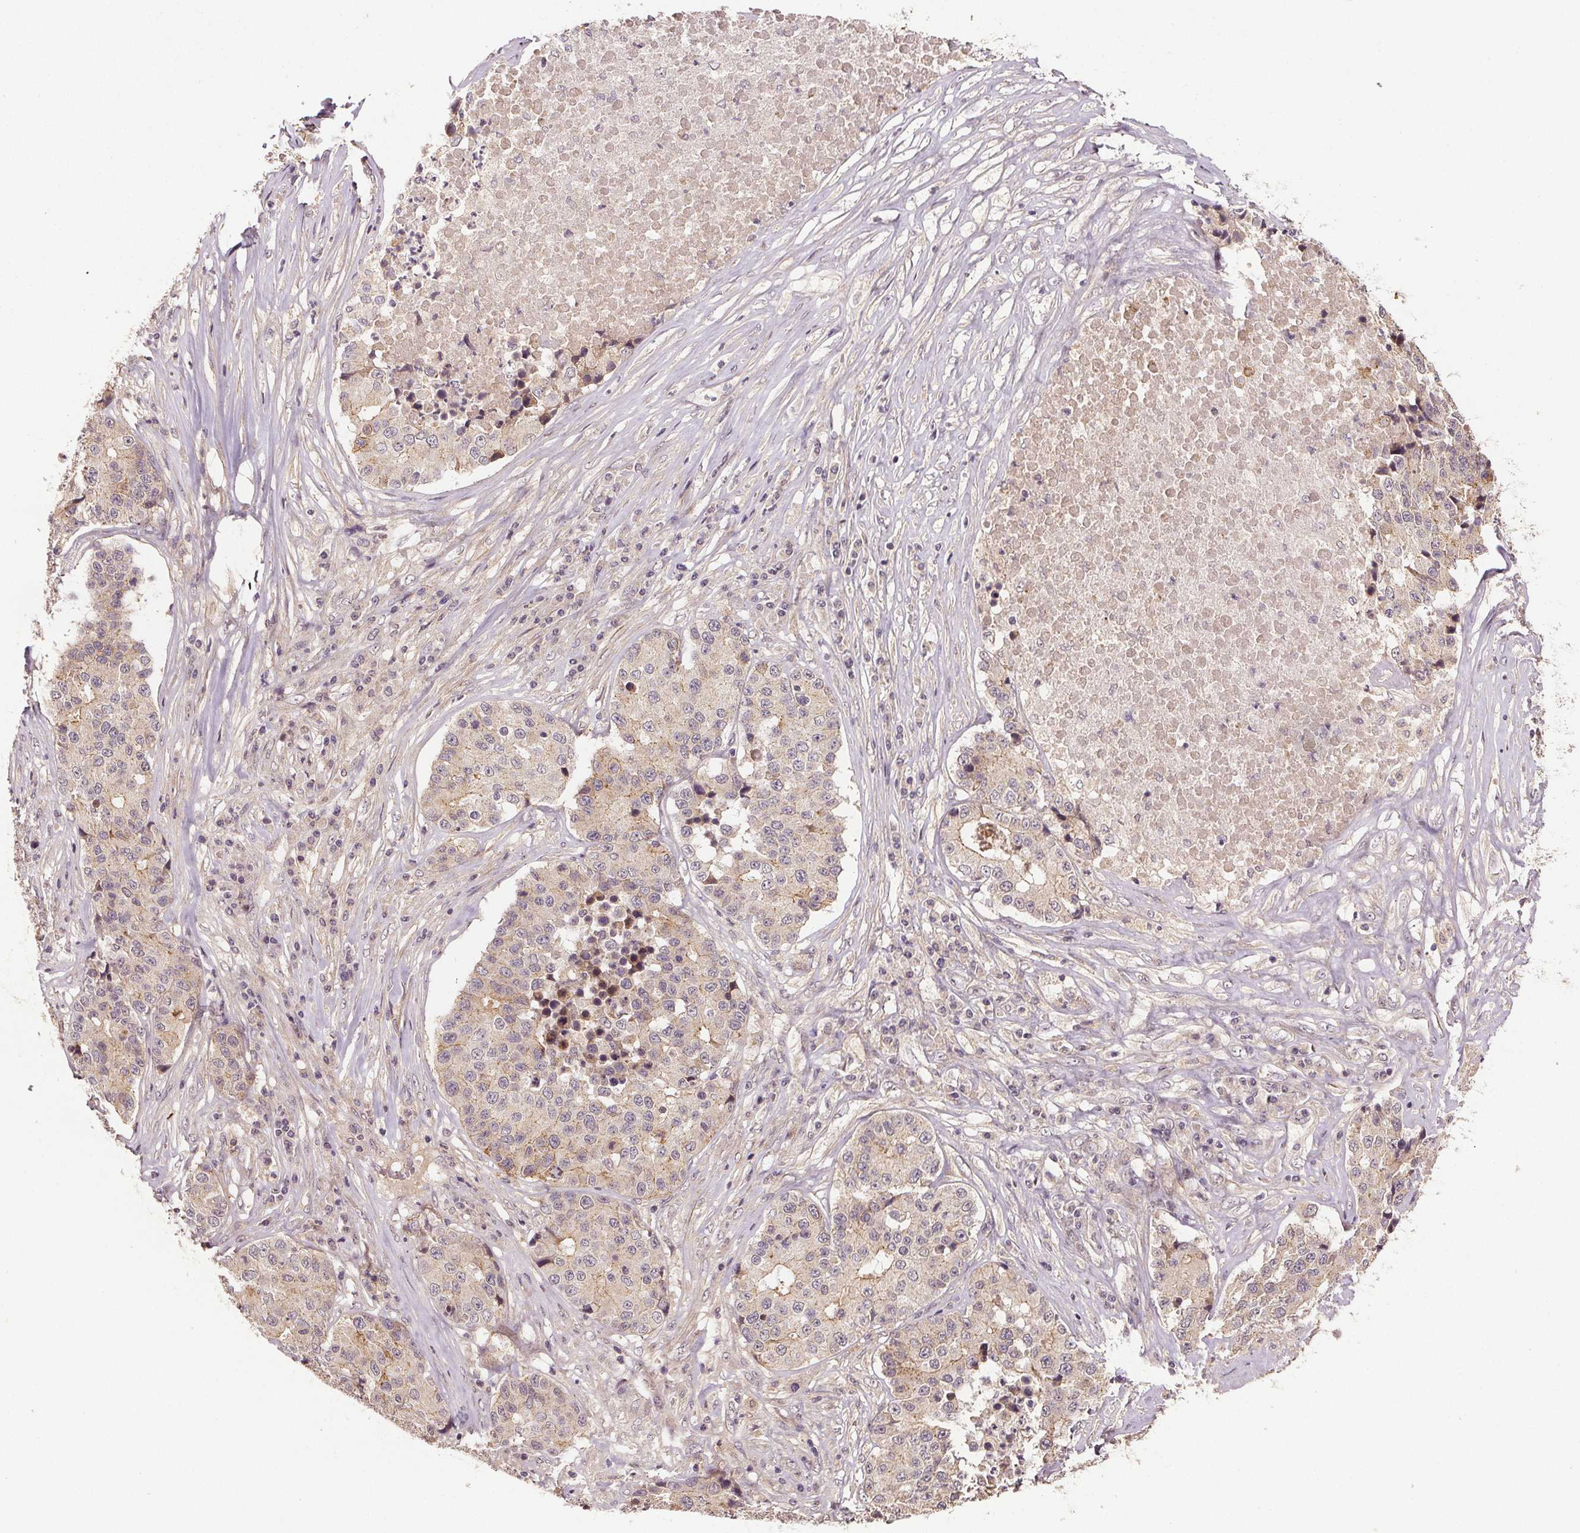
{"staining": {"intensity": "moderate", "quantity": "<25%", "location": "cytoplasmic/membranous"}, "tissue": "stomach cancer", "cell_type": "Tumor cells", "image_type": "cancer", "snomed": [{"axis": "morphology", "description": "Adenocarcinoma, NOS"}, {"axis": "topography", "description": "Stomach"}], "caption": "There is low levels of moderate cytoplasmic/membranous staining in tumor cells of stomach cancer (adenocarcinoma), as demonstrated by immunohistochemical staining (brown color).", "gene": "EPHB3", "patient": {"sex": "male", "age": 71}}